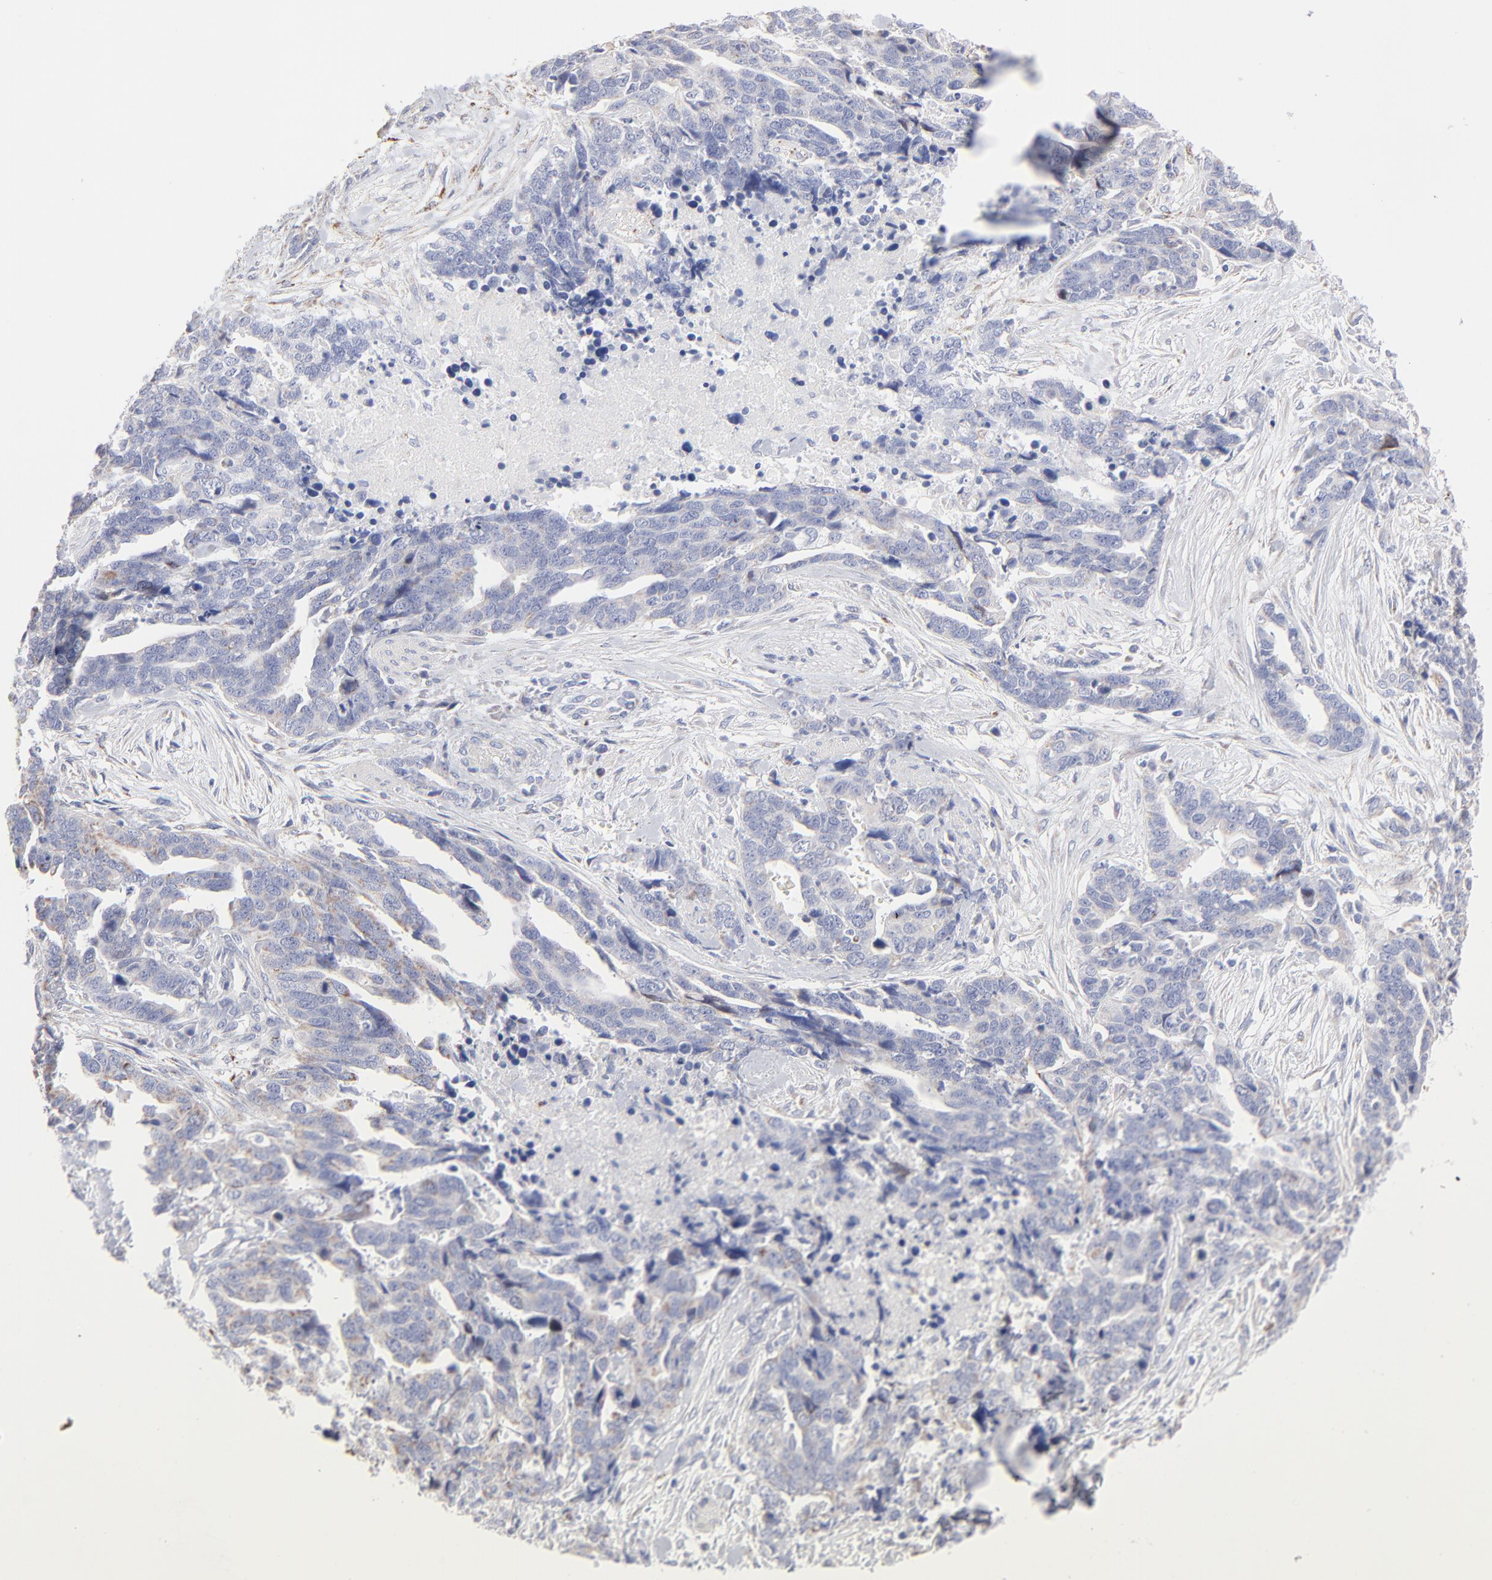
{"staining": {"intensity": "weak", "quantity": "<25%", "location": "cytoplasmic/membranous"}, "tissue": "ovarian cancer", "cell_type": "Tumor cells", "image_type": "cancer", "snomed": [{"axis": "morphology", "description": "Normal tissue, NOS"}, {"axis": "morphology", "description": "Cystadenocarcinoma, serous, NOS"}, {"axis": "topography", "description": "Fallopian tube"}, {"axis": "topography", "description": "Ovary"}], "caption": "A histopathology image of ovarian cancer (serous cystadenocarcinoma) stained for a protein demonstrates no brown staining in tumor cells. The staining was performed using DAB (3,3'-diaminobenzidine) to visualize the protein expression in brown, while the nuclei were stained in blue with hematoxylin (Magnification: 20x).", "gene": "TST", "patient": {"sex": "female", "age": 56}}